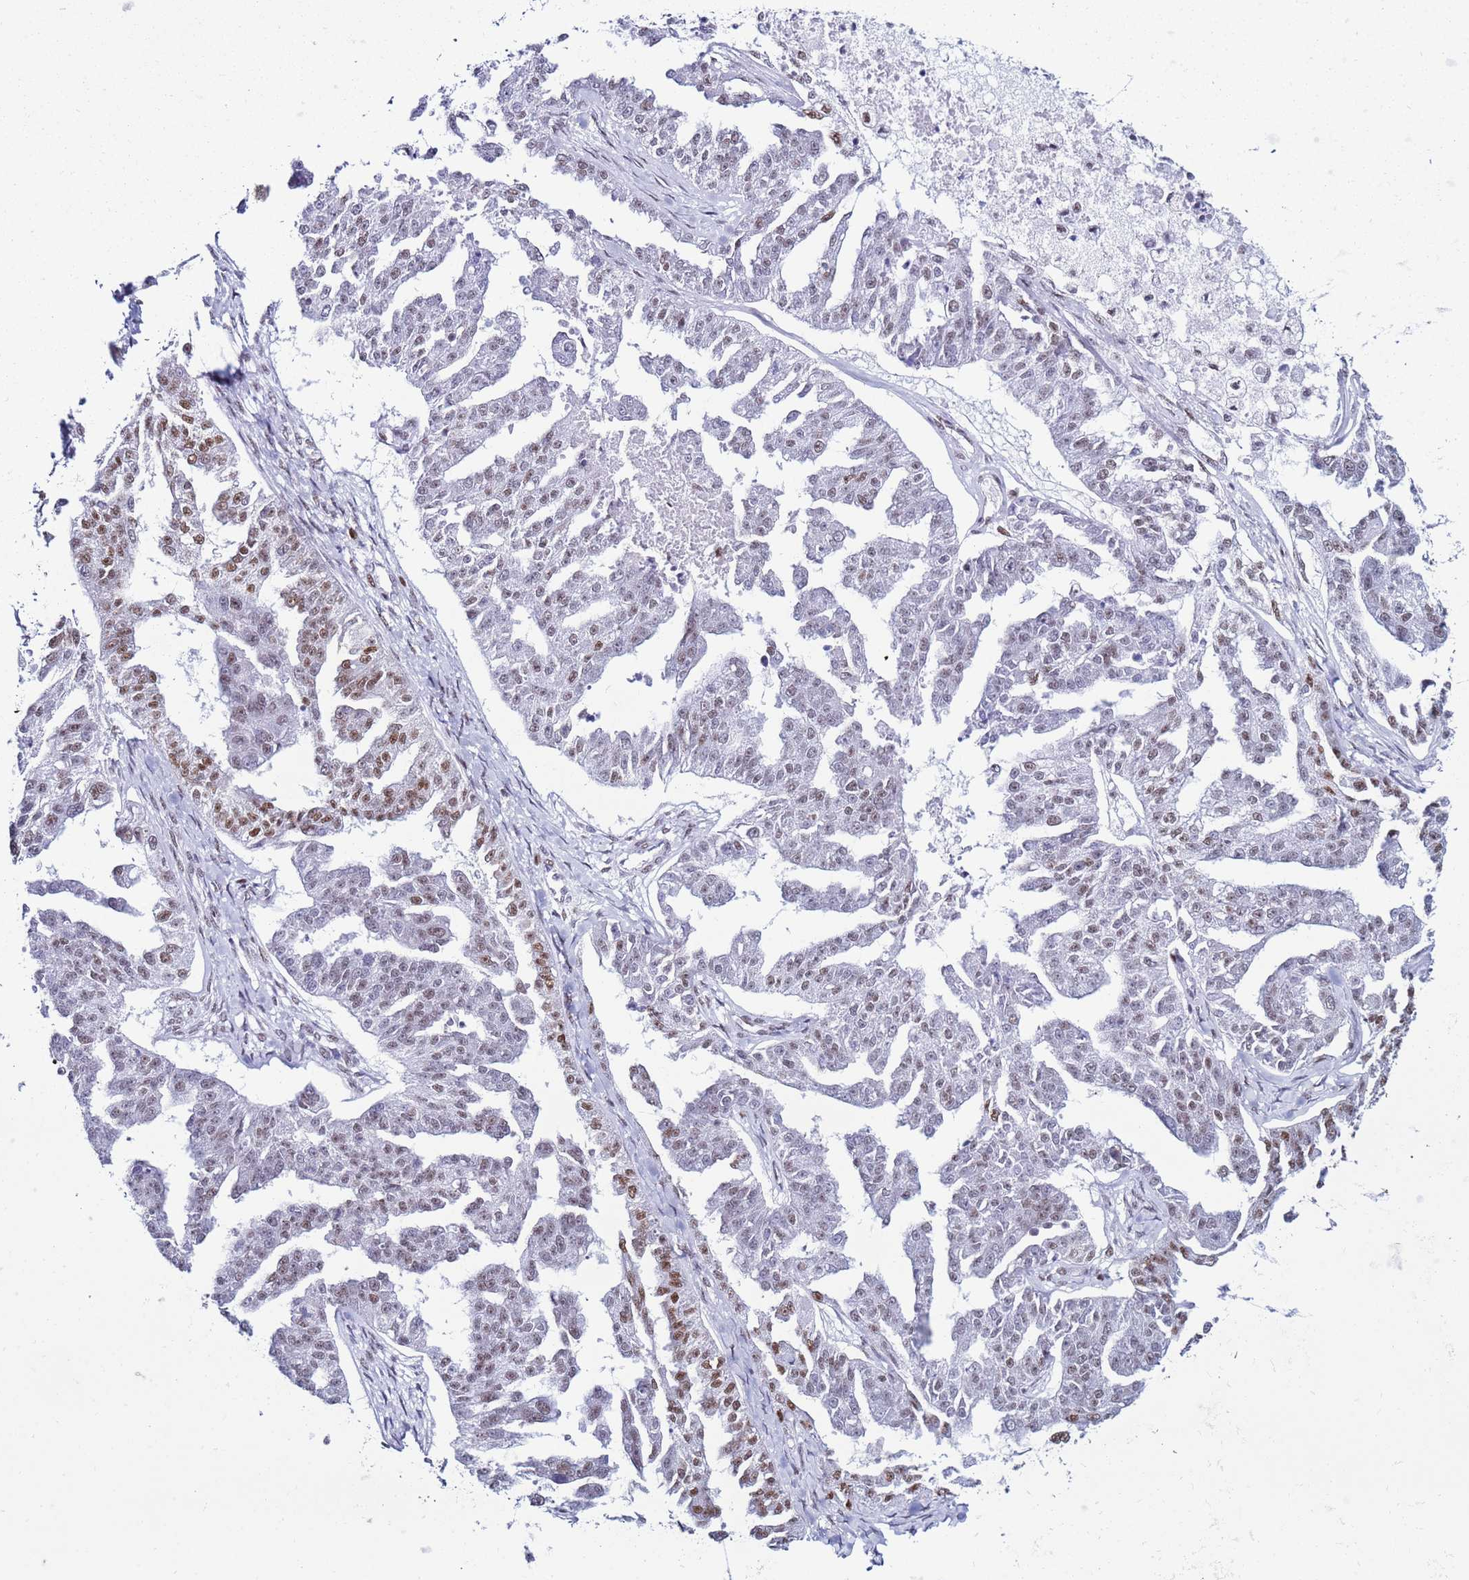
{"staining": {"intensity": "moderate", "quantity": "25%-75%", "location": "nuclear"}, "tissue": "ovarian cancer", "cell_type": "Tumor cells", "image_type": "cancer", "snomed": [{"axis": "morphology", "description": "Cystadenocarcinoma, serous, NOS"}, {"axis": "topography", "description": "Ovary"}], "caption": "This photomicrograph exhibits immunohistochemistry (IHC) staining of ovarian serous cystadenocarcinoma, with medium moderate nuclear staining in about 25%-75% of tumor cells.", "gene": "KPNA4", "patient": {"sex": "female", "age": 58}}